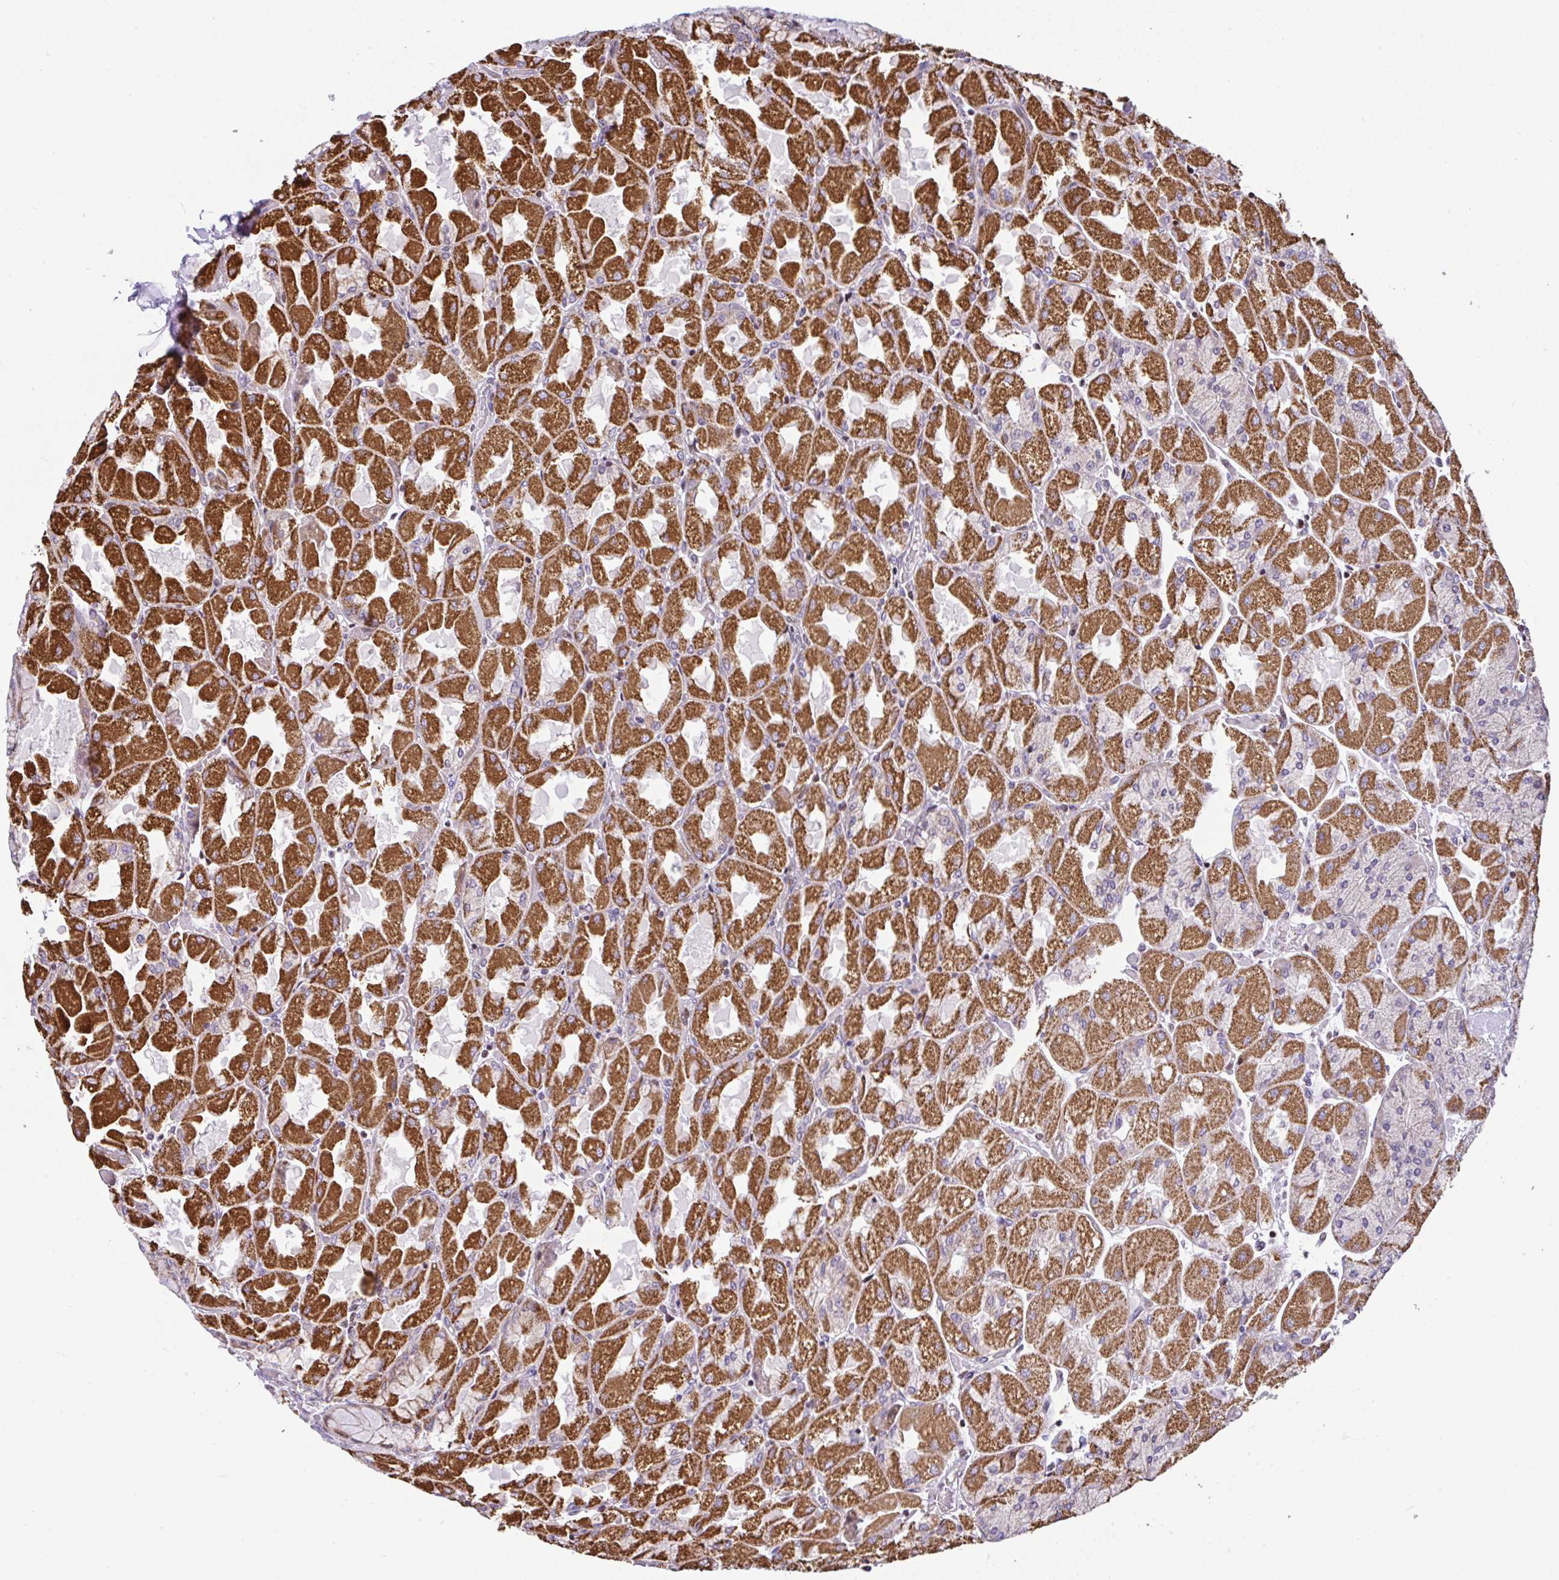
{"staining": {"intensity": "strong", "quantity": ">75%", "location": "cytoplasmic/membranous"}, "tissue": "stomach", "cell_type": "Glandular cells", "image_type": "normal", "snomed": [{"axis": "morphology", "description": "Normal tissue, NOS"}, {"axis": "topography", "description": "Stomach"}], "caption": "A high amount of strong cytoplasmic/membranous positivity is present in about >75% of glandular cells in unremarkable stomach.", "gene": "FIGNL1", "patient": {"sex": "female", "age": 61}}